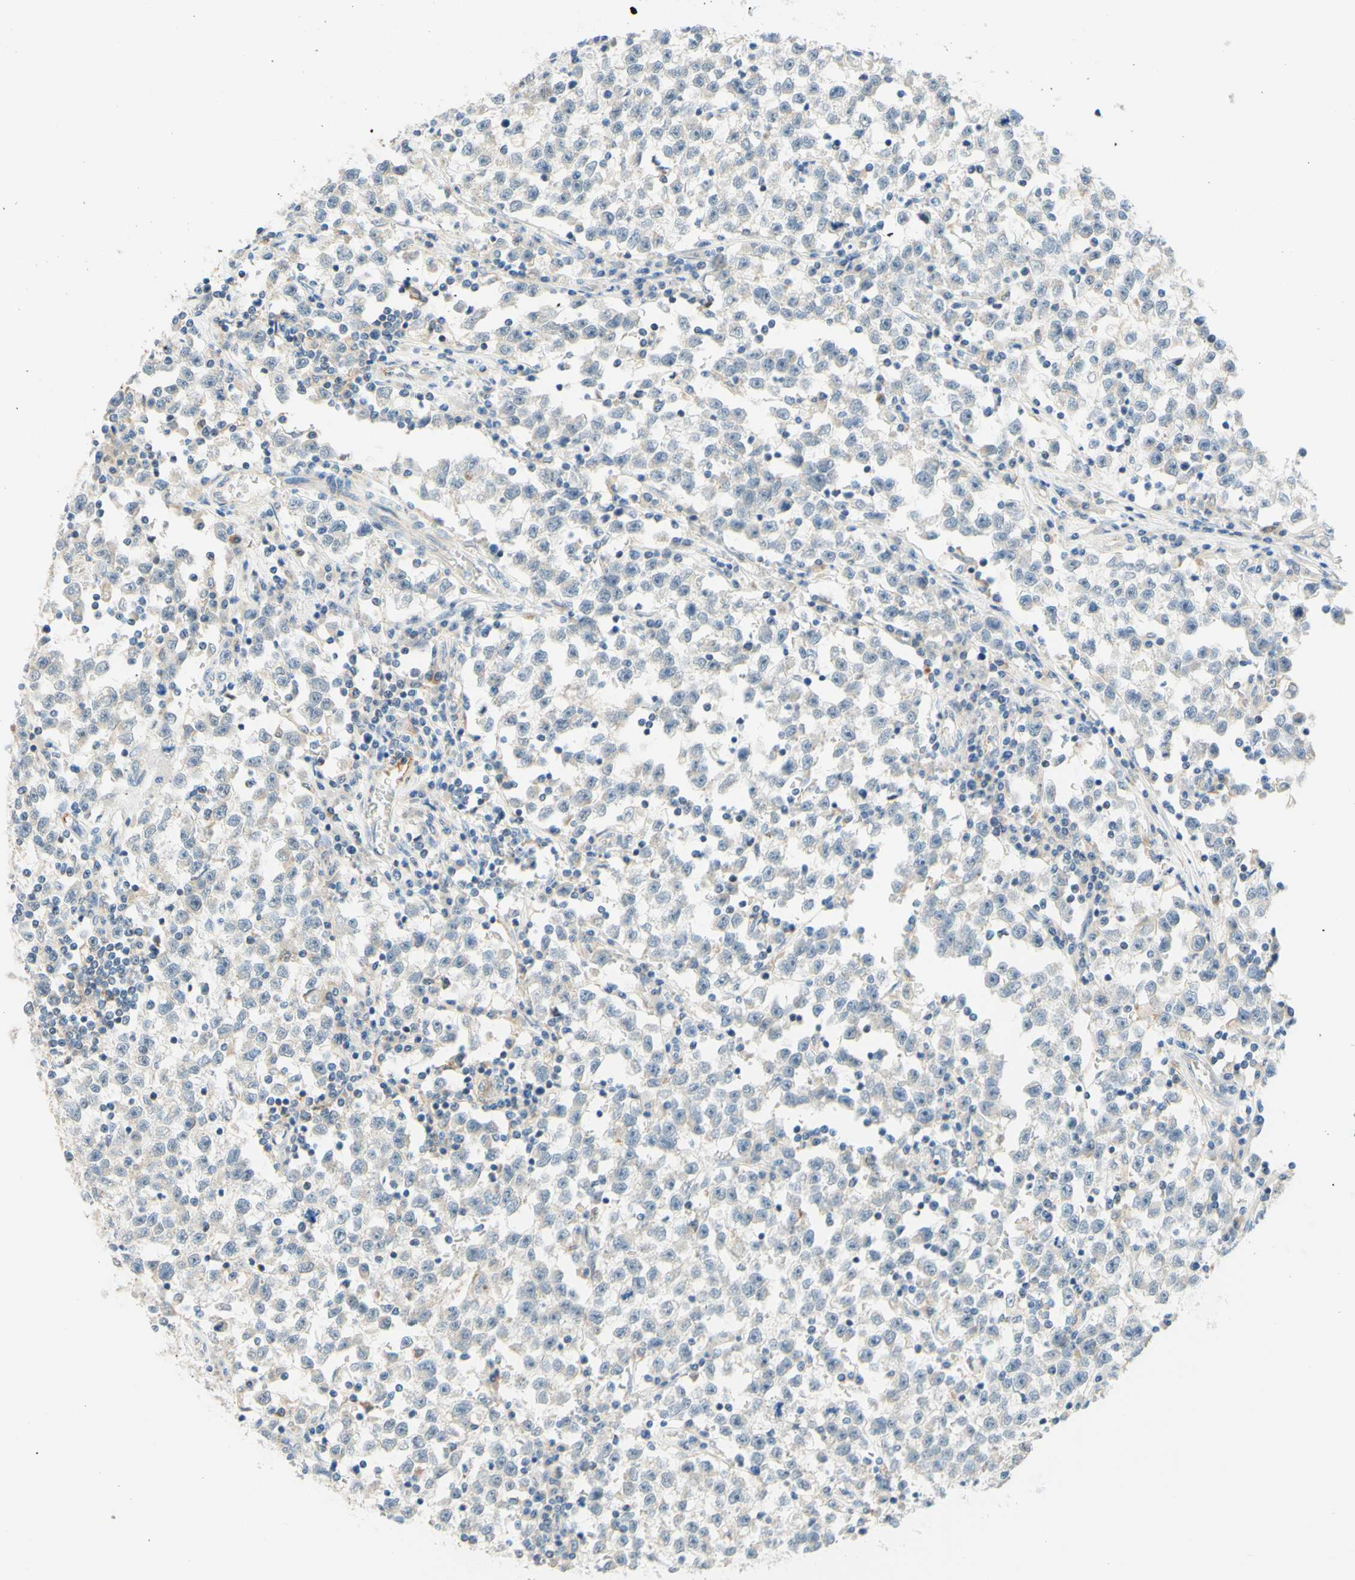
{"staining": {"intensity": "negative", "quantity": "none", "location": "none"}, "tissue": "testis cancer", "cell_type": "Tumor cells", "image_type": "cancer", "snomed": [{"axis": "morphology", "description": "Seminoma, NOS"}, {"axis": "topography", "description": "Testis"}], "caption": "Tumor cells are negative for brown protein staining in seminoma (testis).", "gene": "TREM2", "patient": {"sex": "male", "age": 22}}